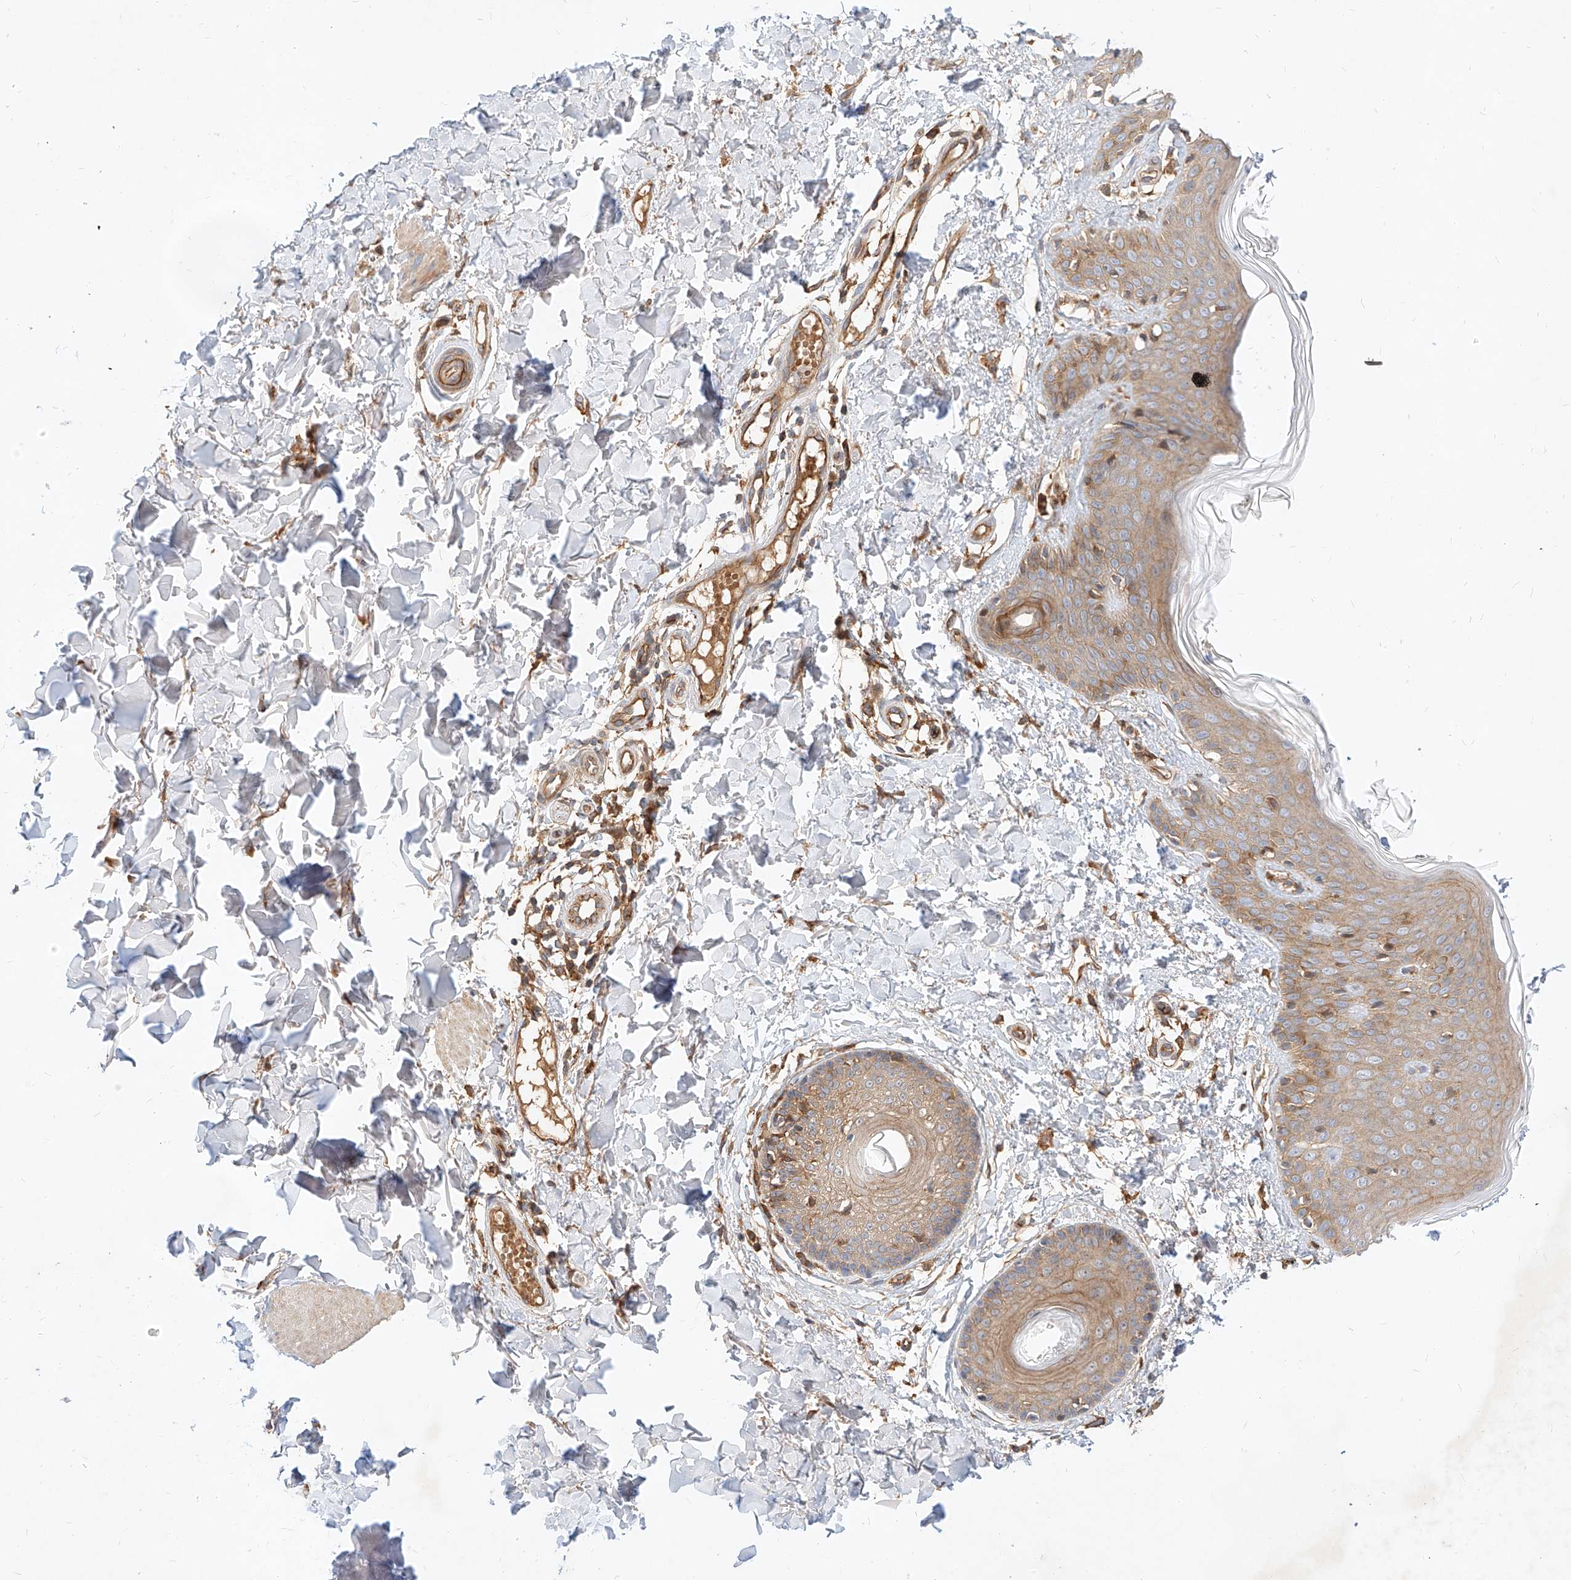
{"staining": {"intensity": "moderate", "quantity": "25%-75%", "location": "cytoplasmic/membranous"}, "tissue": "skin", "cell_type": "Fibroblasts", "image_type": "normal", "snomed": [{"axis": "morphology", "description": "Normal tissue, NOS"}, {"axis": "topography", "description": "Skin"}], "caption": "Human skin stained with a brown dye displays moderate cytoplasmic/membranous positive staining in approximately 25%-75% of fibroblasts.", "gene": "NFAM1", "patient": {"sex": "male", "age": 37}}